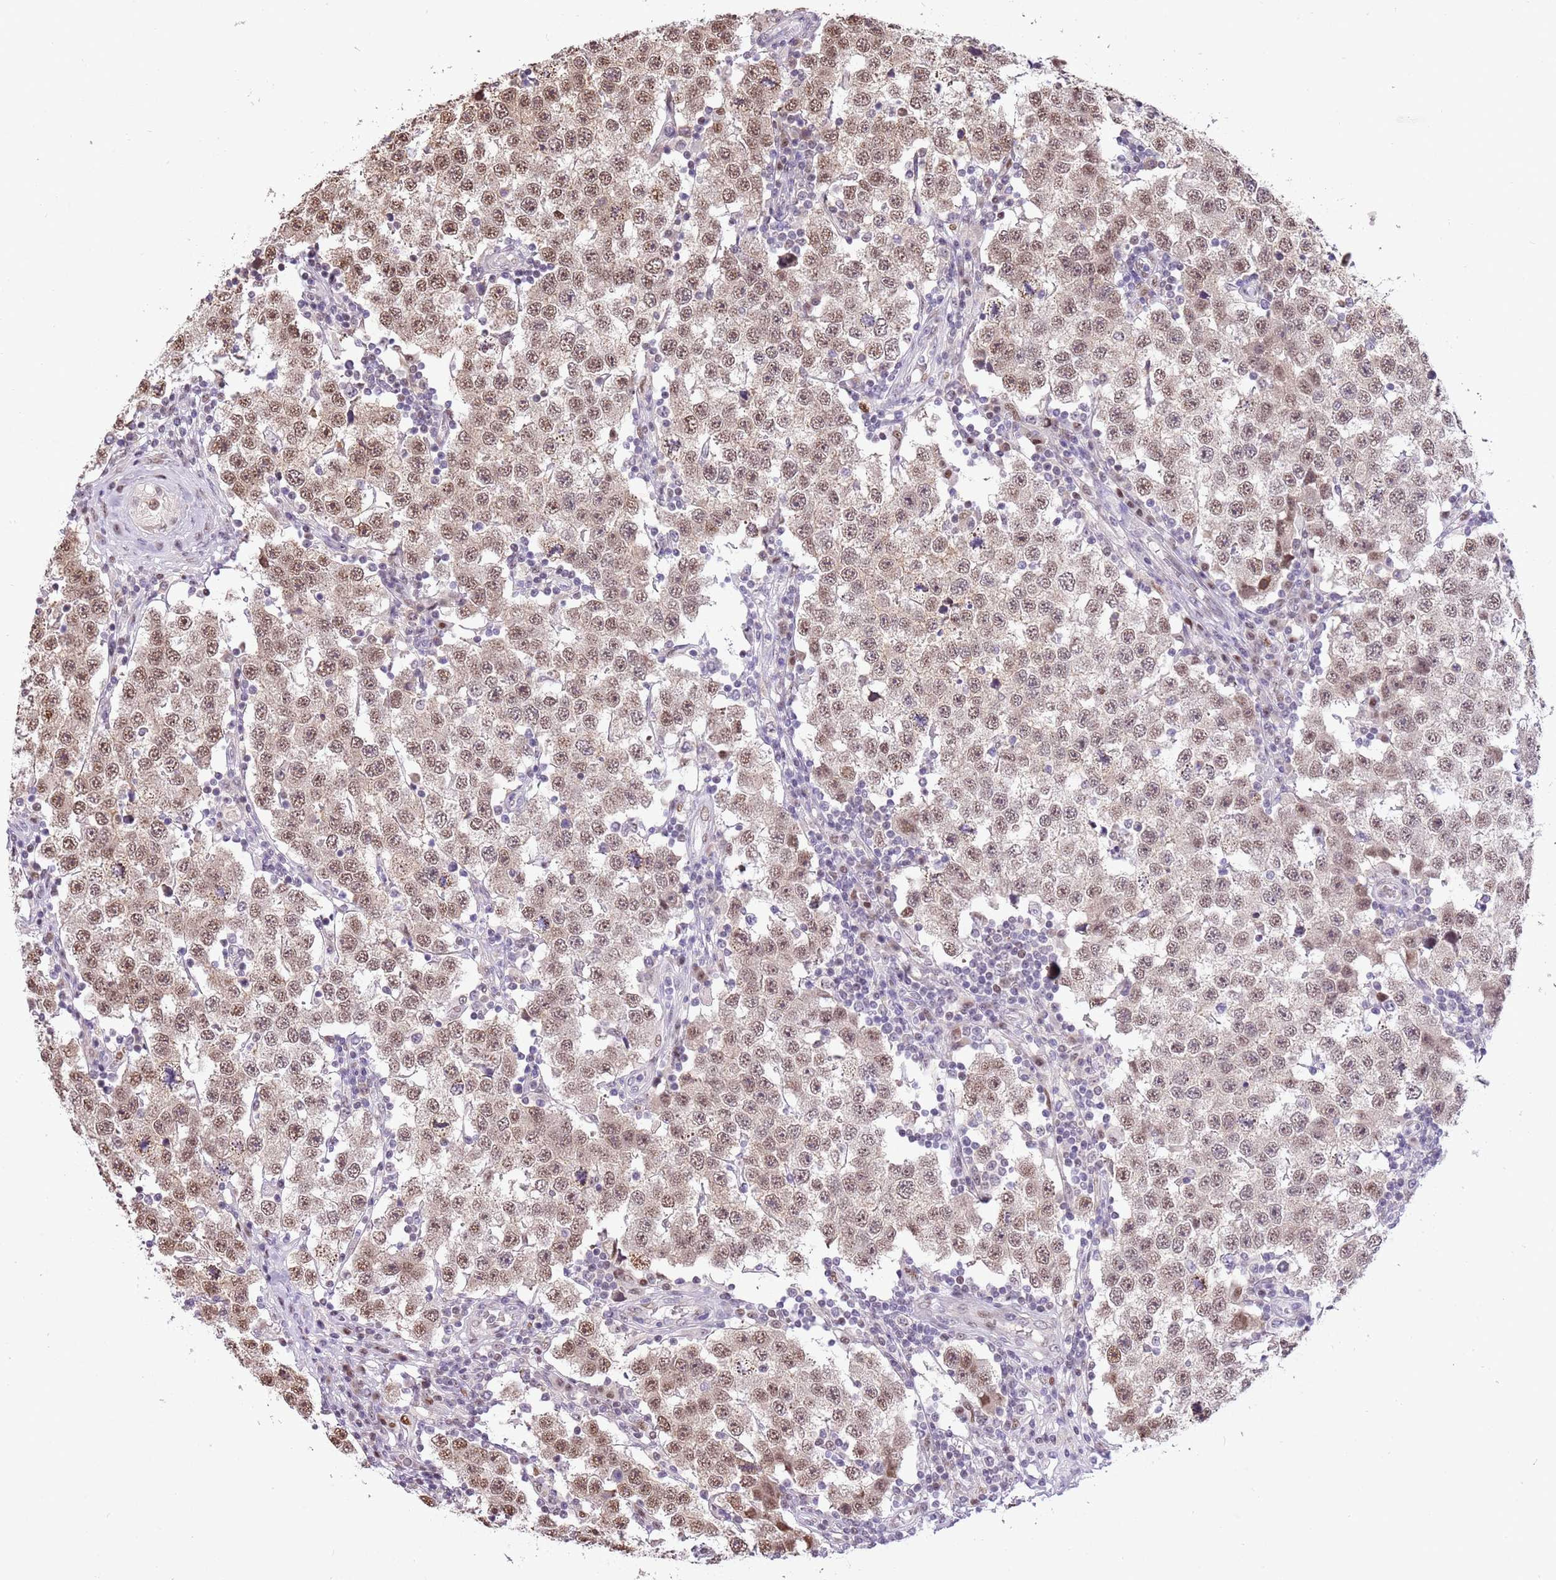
{"staining": {"intensity": "moderate", "quantity": ">75%", "location": "nuclear"}, "tissue": "testis cancer", "cell_type": "Tumor cells", "image_type": "cancer", "snomed": [{"axis": "morphology", "description": "Seminoma, NOS"}, {"axis": "topography", "description": "Testis"}], "caption": "Moderate nuclear positivity is present in approximately >75% of tumor cells in testis cancer. The protein of interest is shown in brown color, while the nuclei are stained blue.", "gene": "RFK", "patient": {"sex": "male", "age": 34}}